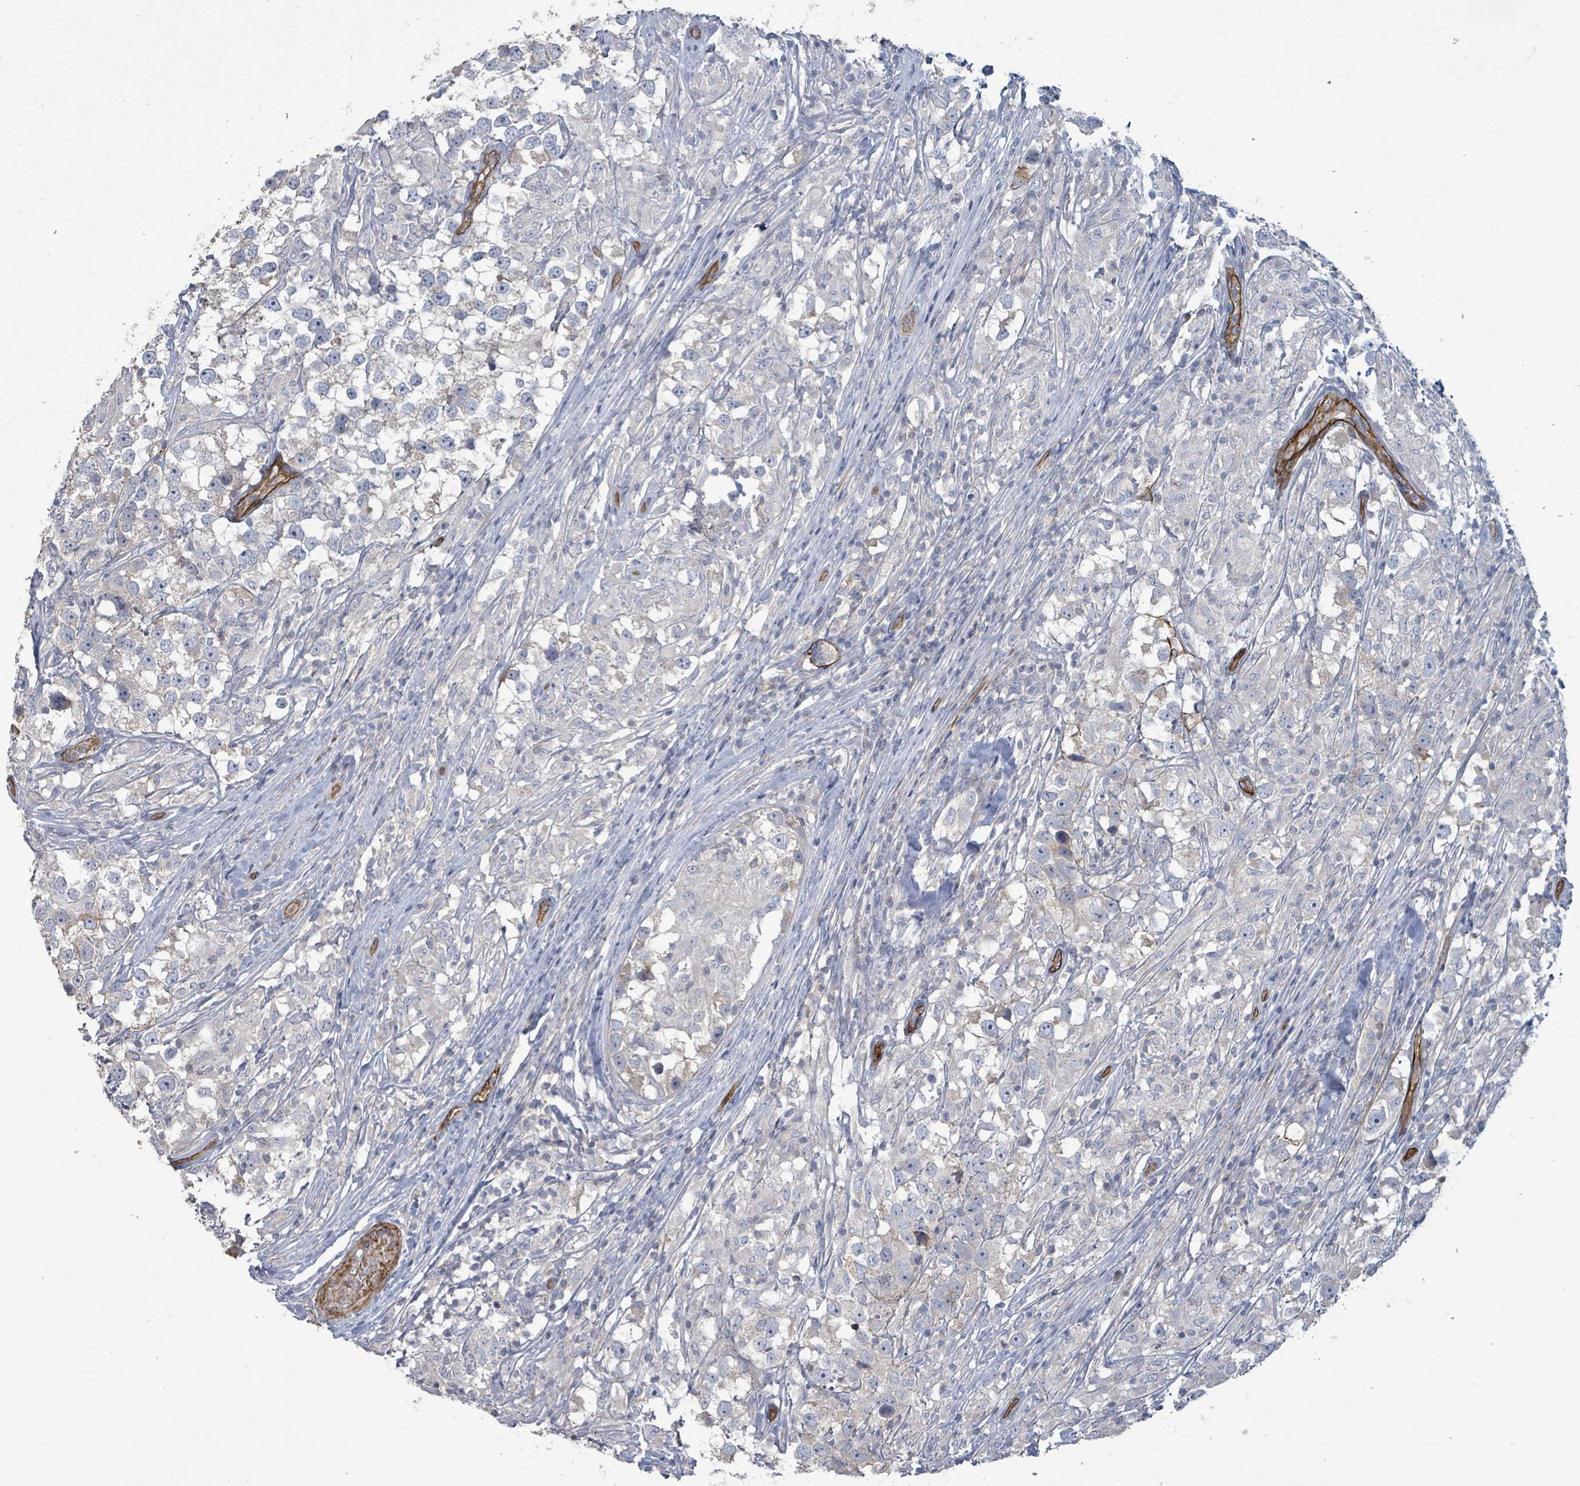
{"staining": {"intensity": "negative", "quantity": "none", "location": "none"}, "tissue": "testis cancer", "cell_type": "Tumor cells", "image_type": "cancer", "snomed": [{"axis": "morphology", "description": "Seminoma, NOS"}, {"axis": "topography", "description": "Testis"}], "caption": "This is an immunohistochemistry image of seminoma (testis). There is no expression in tumor cells.", "gene": "KANK3", "patient": {"sex": "male", "age": 46}}